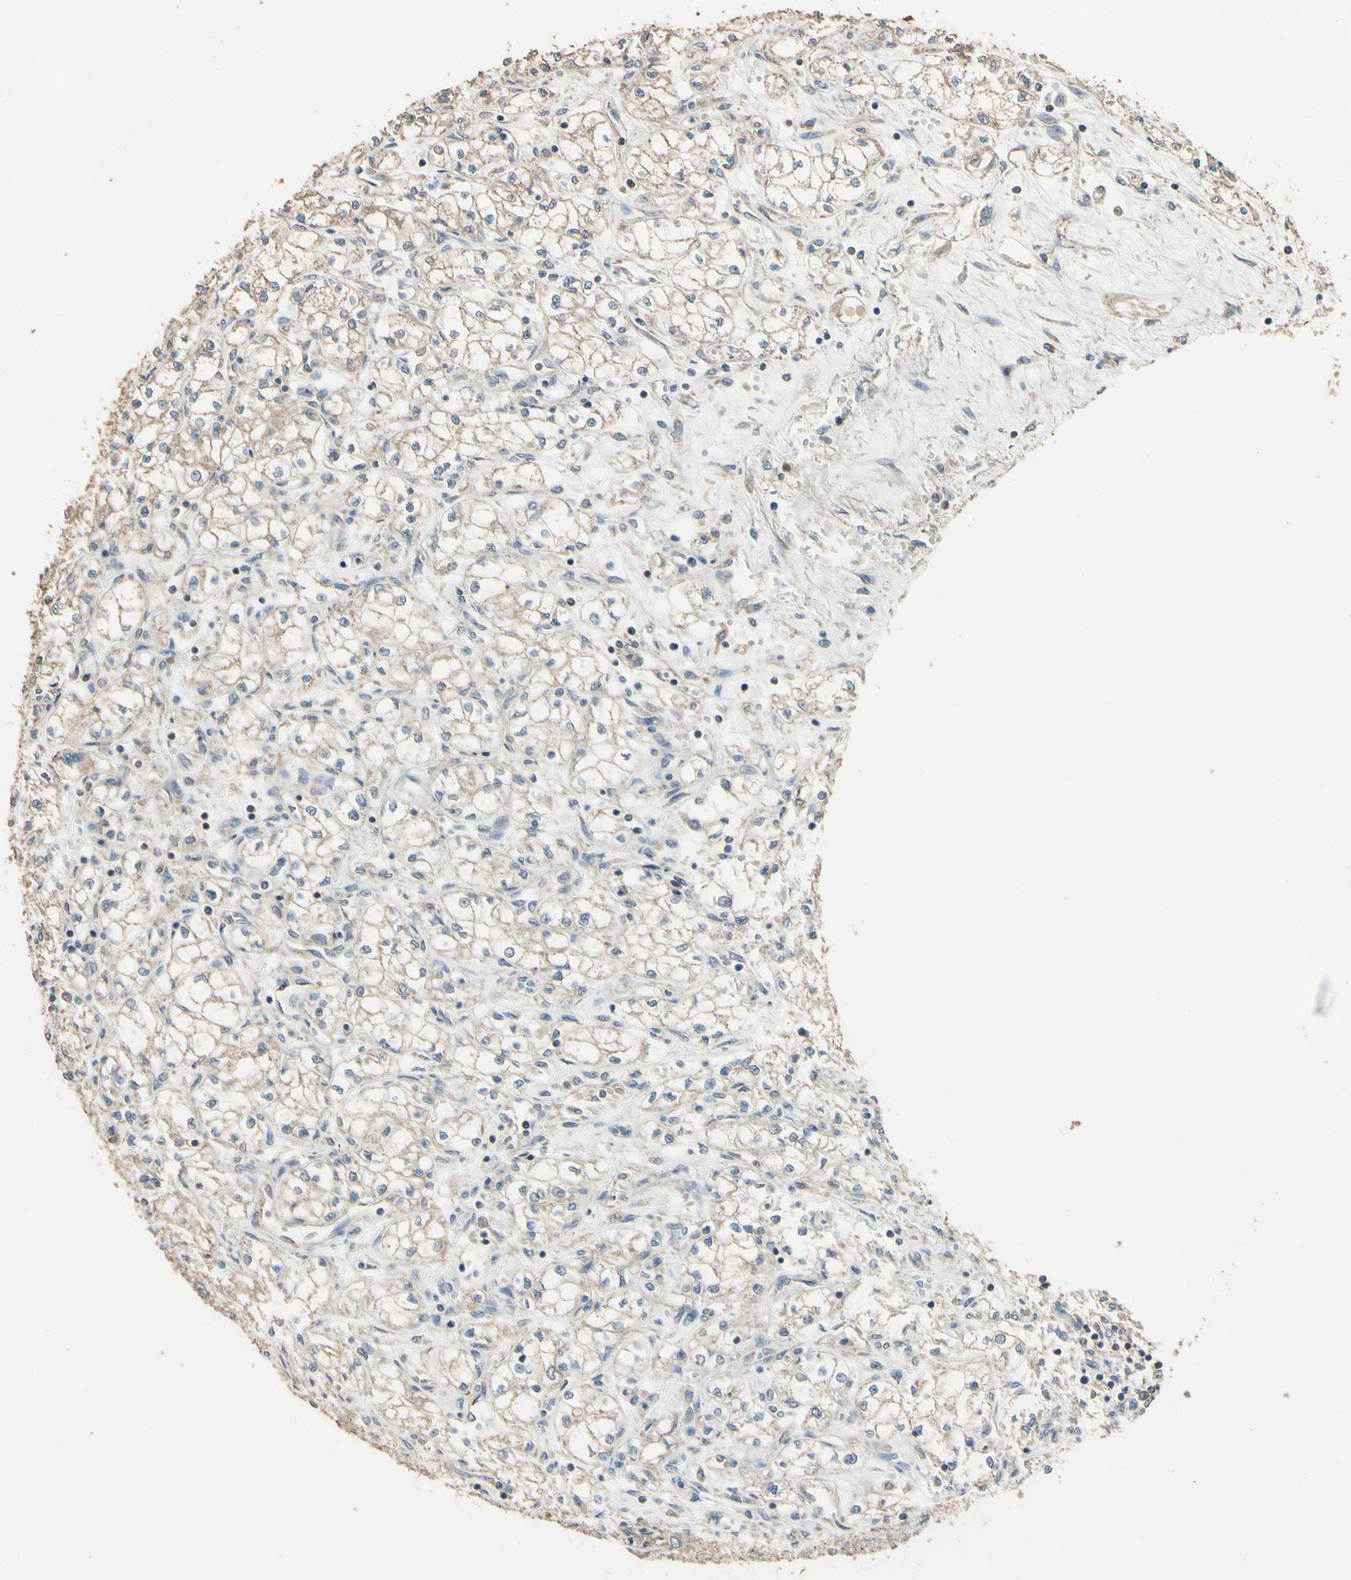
{"staining": {"intensity": "moderate", "quantity": ">75%", "location": "cytoplasmic/membranous"}, "tissue": "renal cancer", "cell_type": "Tumor cells", "image_type": "cancer", "snomed": [{"axis": "morphology", "description": "Normal tissue, NOS"}, {"axis": "morphology", "description": "Adenocarcinoma, NOS"}, {"axis": "topography", "description": "Kidney"}], "caption": "There is medium levels of moderate cytoplasmic/membranous staining in tumor cells of renal cancer (adenocarcinoma), as demonstrated by immunohistochemical staining (brown color).", "gene": "STX18", "patient": {"sex": "male", "age": 59}}